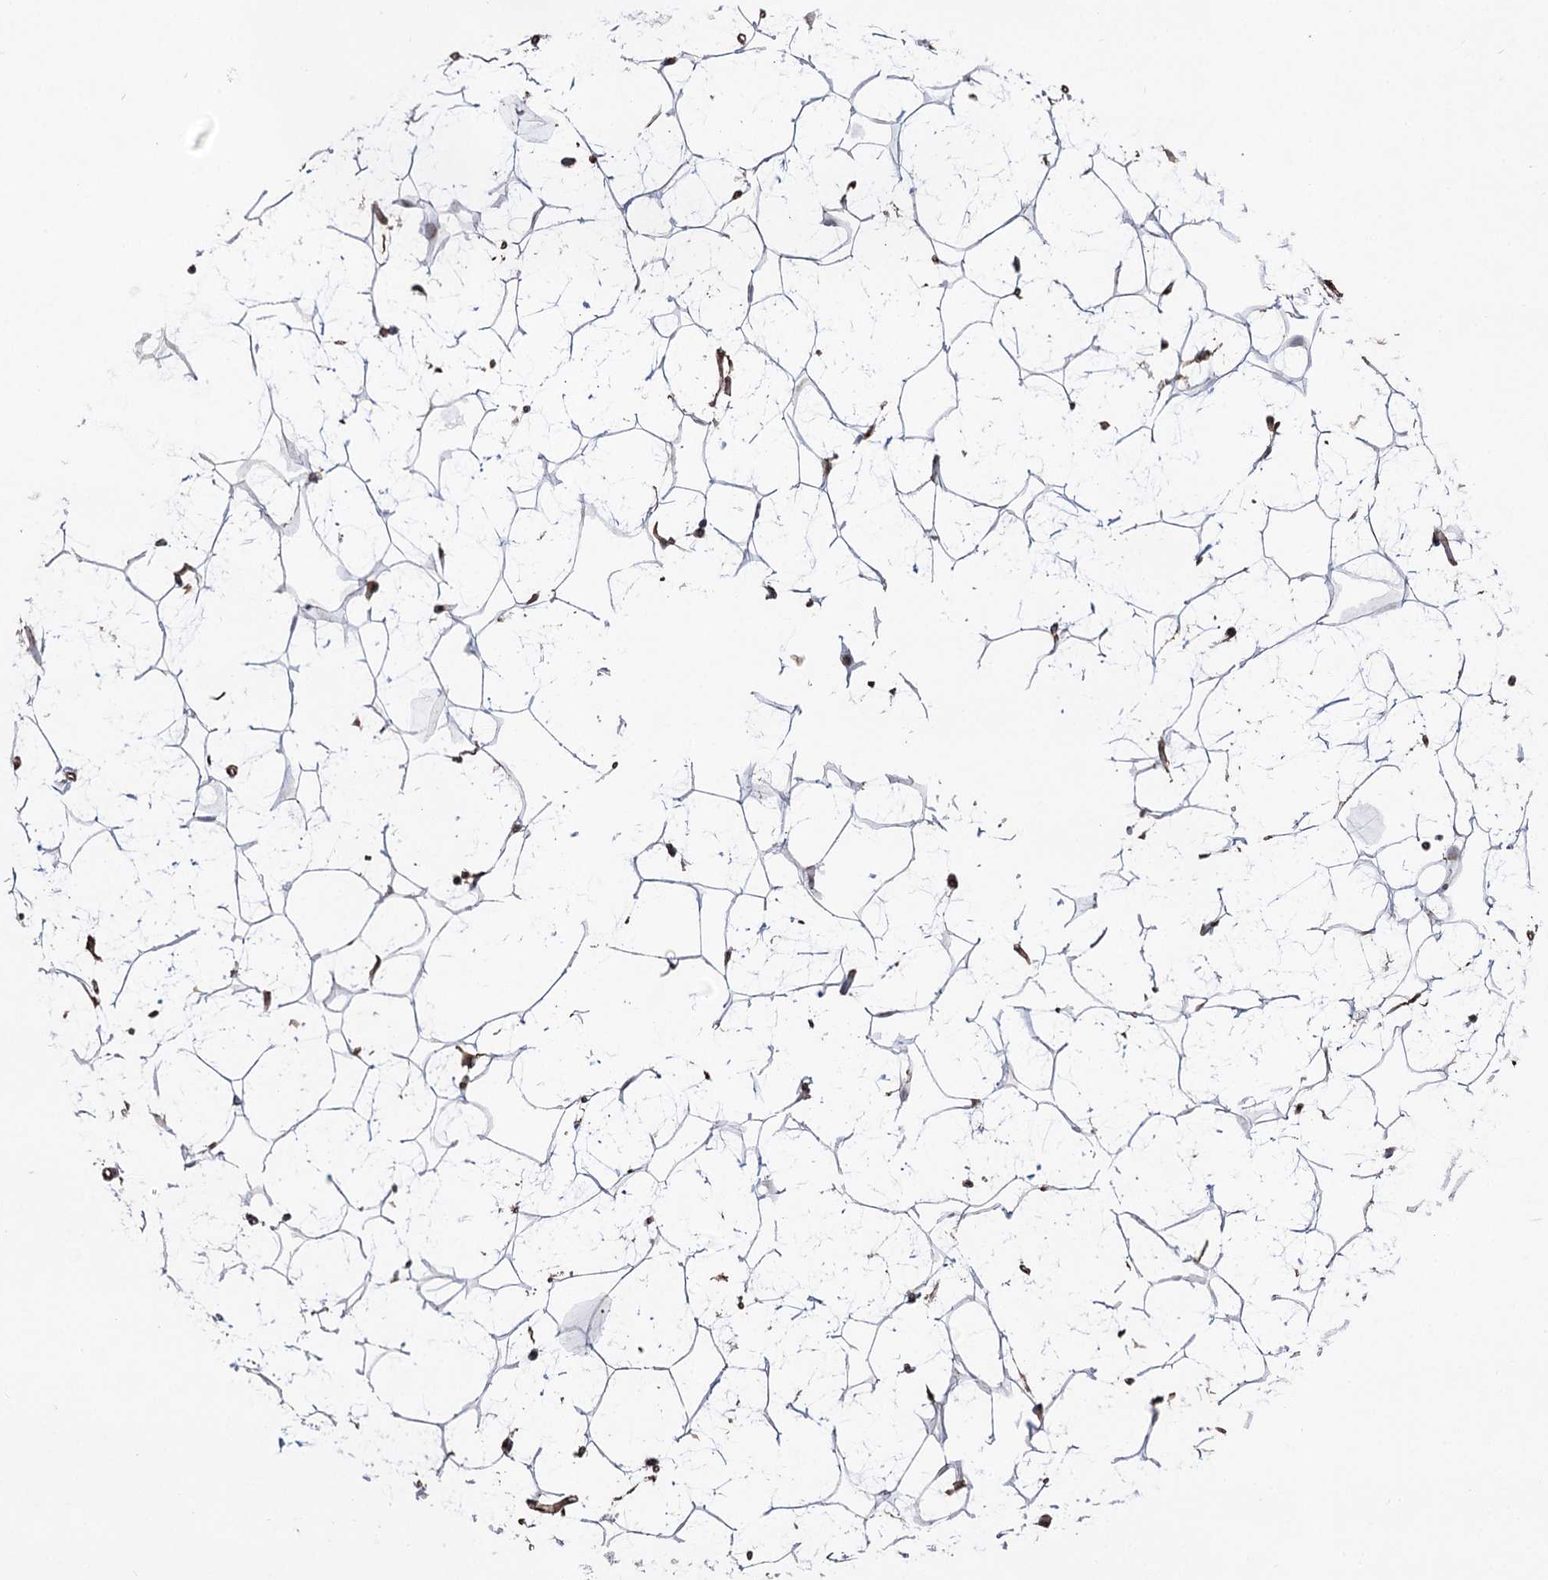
{"staining": {"intensity": "moderate", "quantity": ">75%", "location": "cytoplasmic/membranous"}, "tissue": "adipose tissue", "cell_type": "Adipocytes", "image_type": "normal", "snomed": [{"axis": "morphology", "description": "Normal tissue, NOS"}, {"axis": "topography", "description": "Breast"}], "caption": "Immunohistochemistry (IHC) (DAB (3,3'-diaminobenzidine)) staining of unremarkable adipose tissue reveals moderate cytoplasmic/membranous protein staining in about >75% of adipocytes.", "gene": "ARHGAP20", "patient": {"sex": "female", "age": 26}}